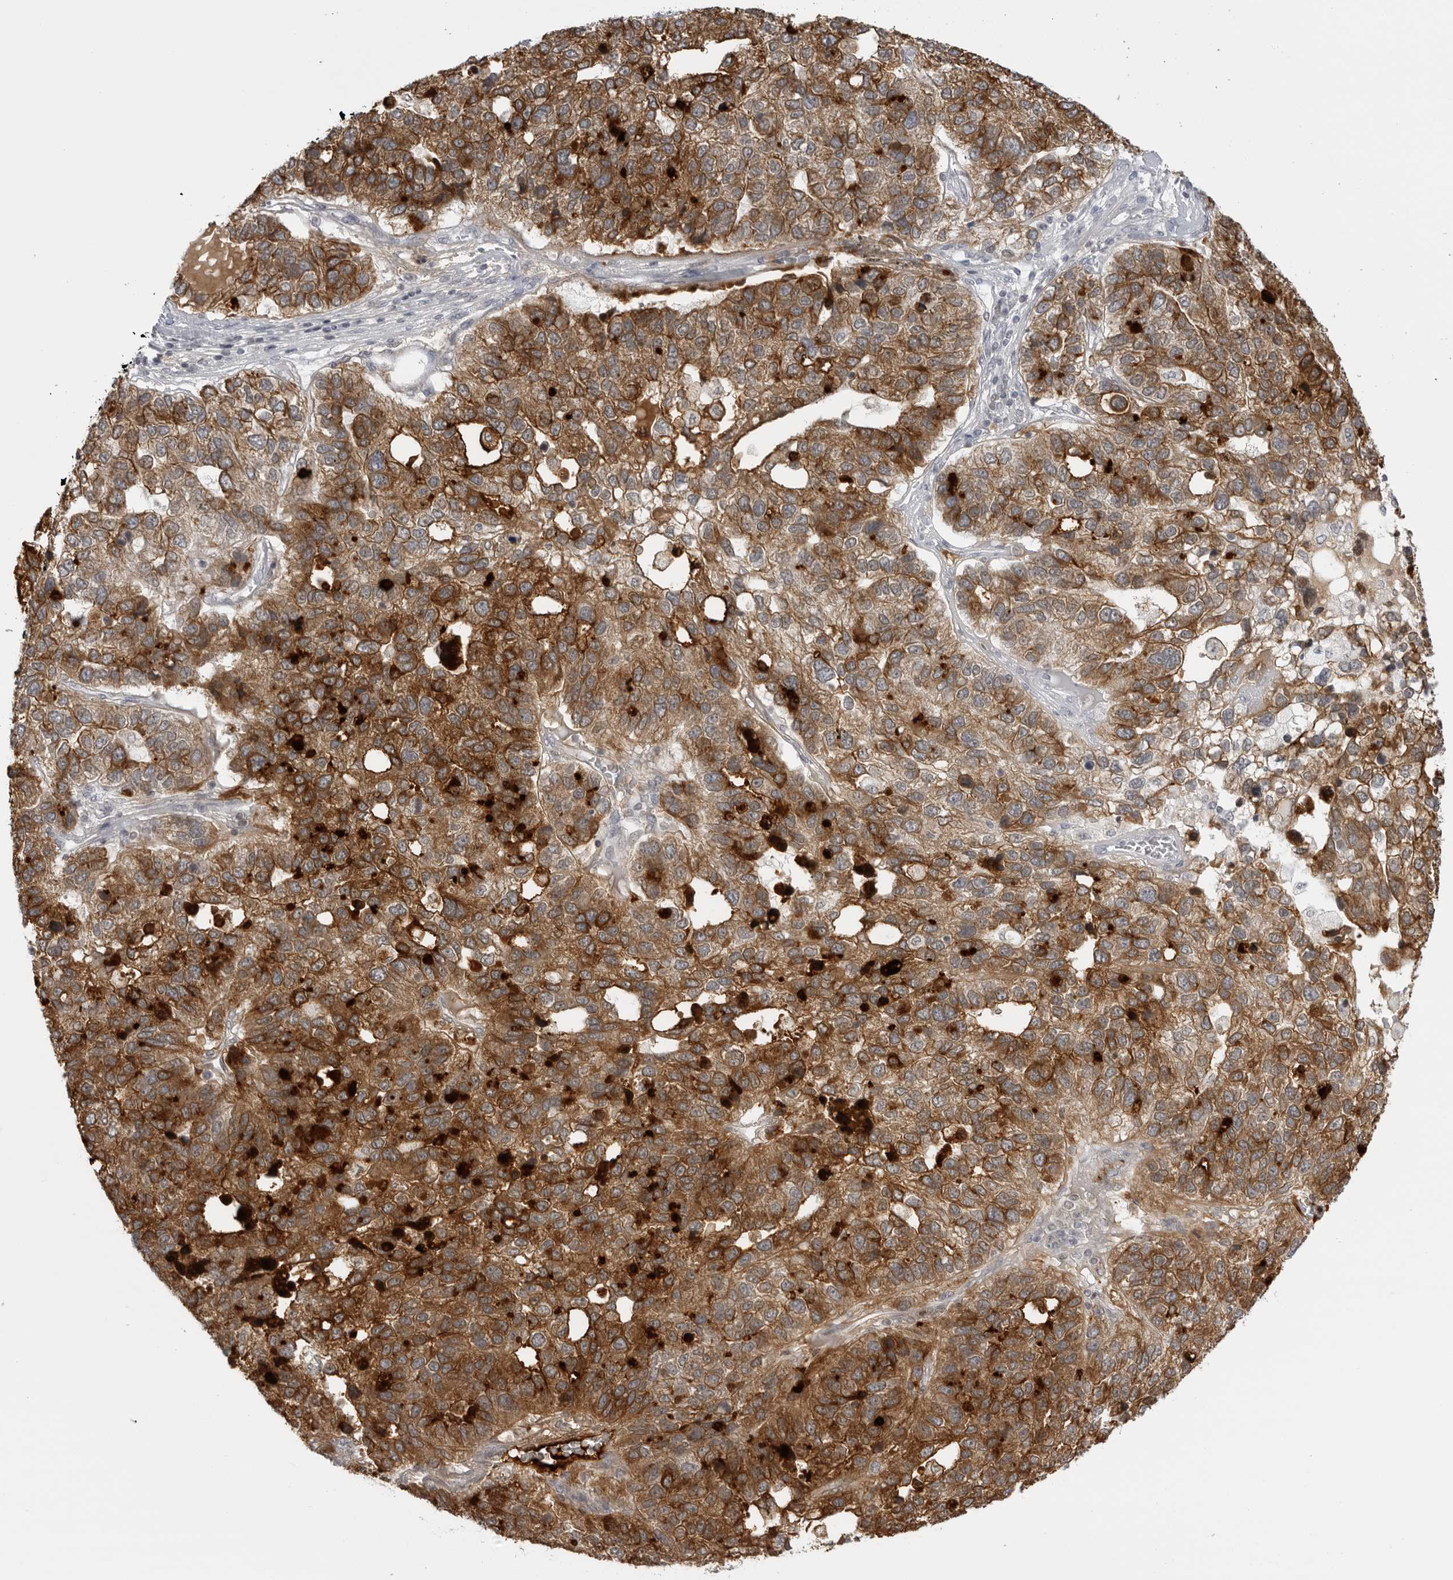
{"staining": {"intensity": "strong", "quantity": "25%-75%", "location": "cytoplasmic/membranous"}, "tissue": "pancreatic cancer", "cell_type": "Tumor cells", "image_type": "cancer", "snomed": [{"axis": "morphology", "description": "Adenocarcinoma, NOS"}, {"axis": "topography", "description": "Pancreas"}], "caption": "Immunohistochemistry (IHC) image of neoplastic tissue: pancreatic cancer stained using immunohistochemistry exhibits high levels of strong protein expression localized specifically in the cytoplasmic/membranous of tumor cells, appearing as a cytoplasmic/membranous brown color.", "gene": "SERPINF2", "patient": {"sex": "female", "age": 61}}